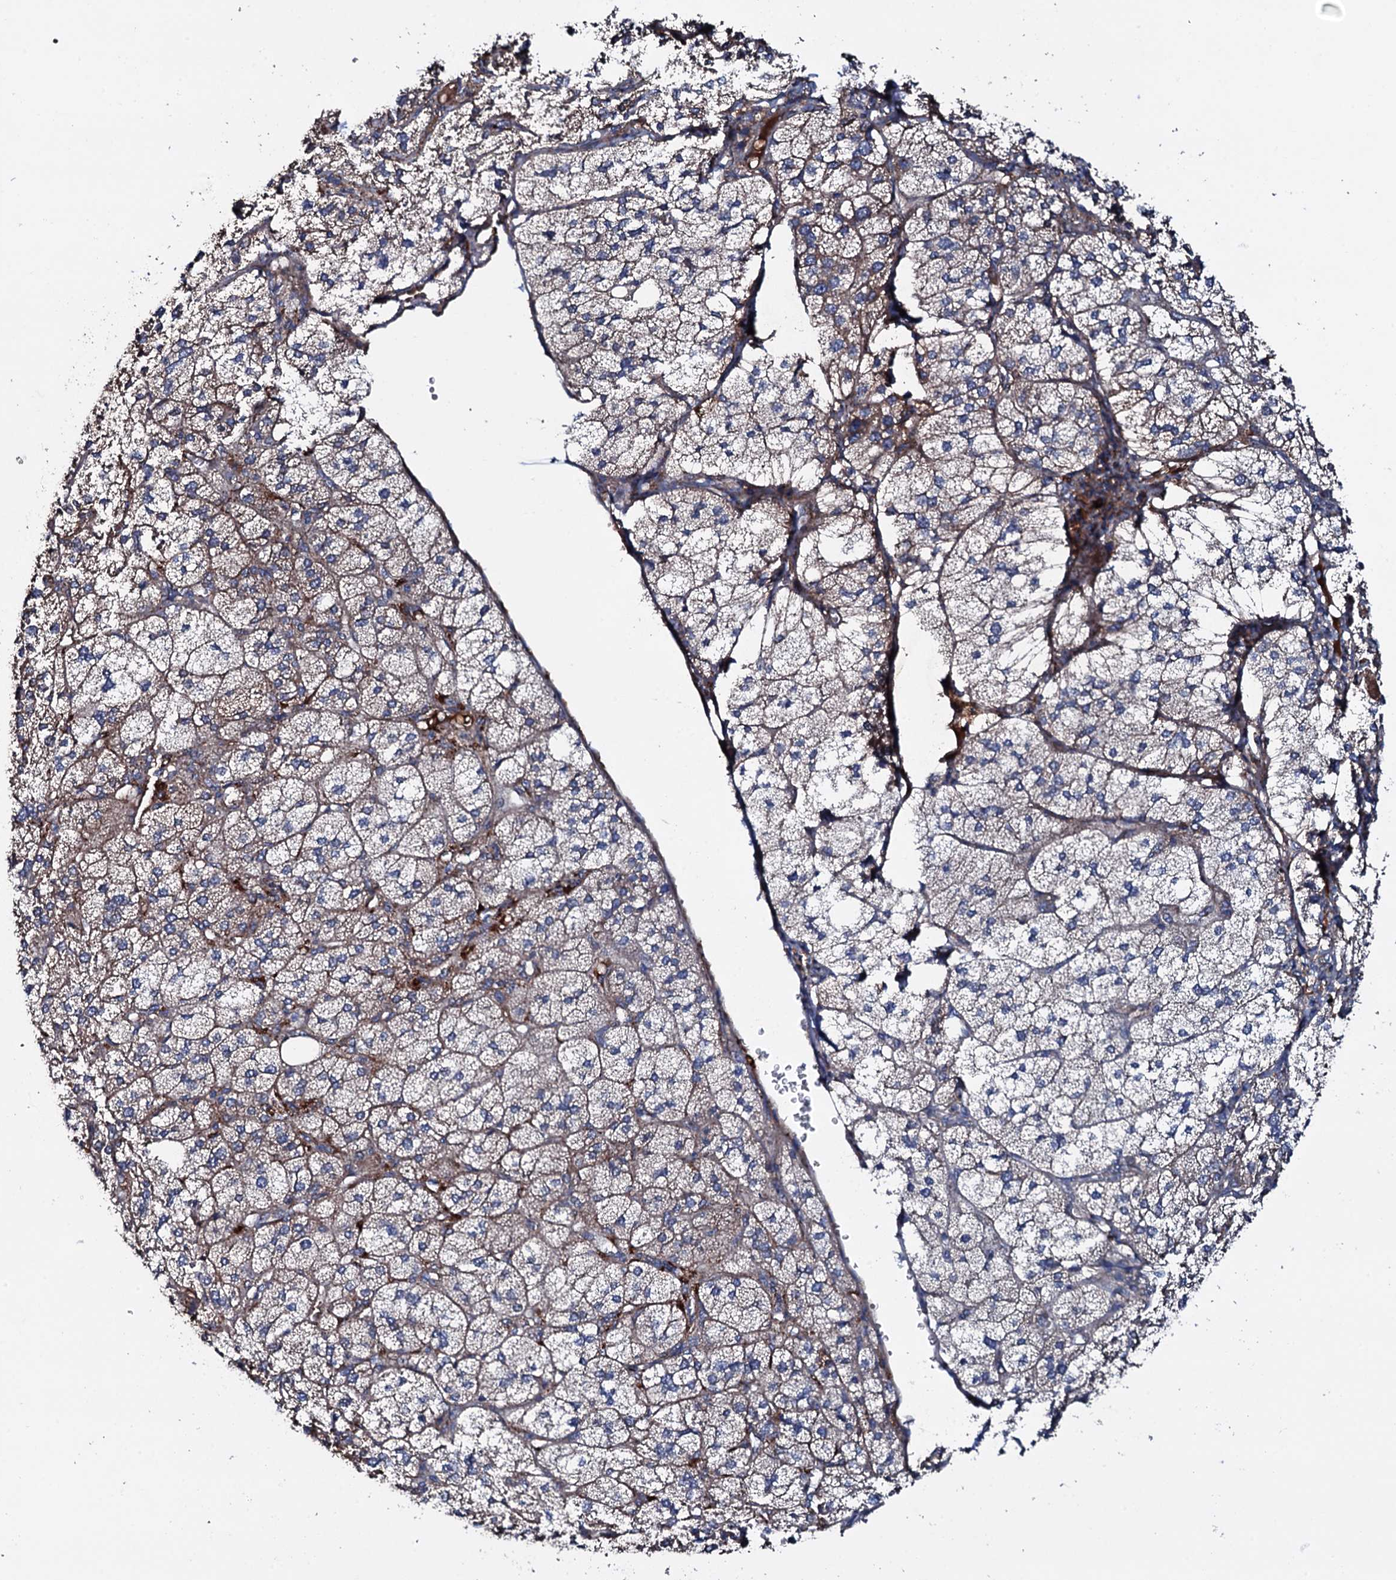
{"staining": {"intensity": "moderate", "quantity": "25%-75%", "location": "cytoplasmic/membranous"}, "tissue": "adrenal gland", "cell_type": "Glandular cells", "image_type": "normal", "snomed": [{"axis": "morphology", "description": "Normal tissue, NOS"}, {"axis": "topography", "description": "Adrenal gland"}], "caption": "This histopathology image displays IHC staining of benign adrenal gland, with medium moderate cytoplasmic/membranous staining in approximately 25%-75% of glandular cells.", "gene": "NEK1", "patient": {"sex": "female", "age": 61}}